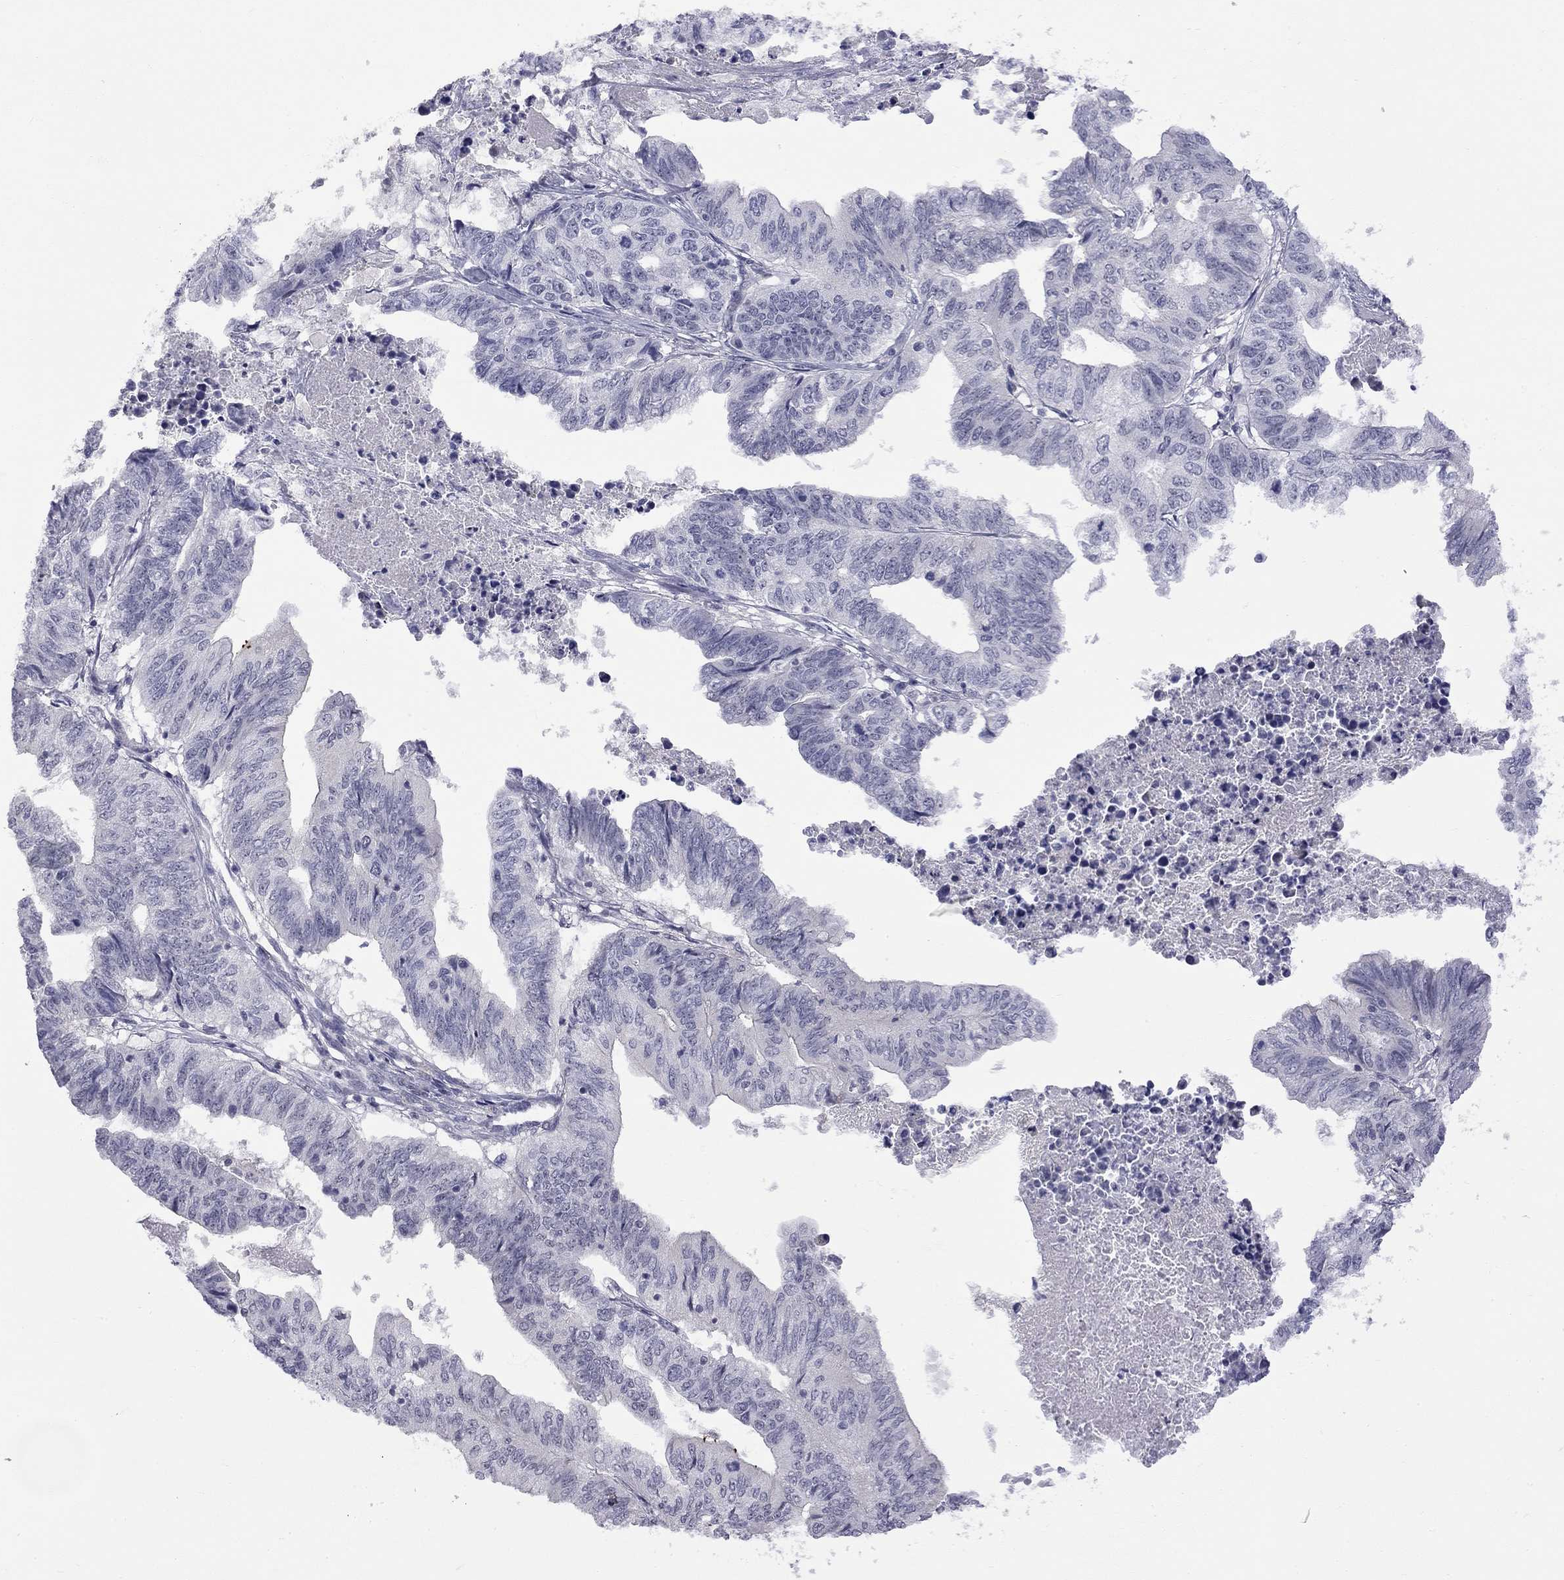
{"staining": {"intensity": "negative", "quantity": "none", "location": "none"}, "tissue": "stomach cancer", "cell_type": "Tumor cells", "image_type": "cancer", "snomed": [{"axis": "morphology", "description": "Adenocarcinoma, NOS"}, {"axis": "topography", "description": "Stomach, upper"}], "caption": "This micrograph is of adenocarcinoma (stomach) stained with IHC to label a protein in brown with the nuclei are counter-stained blue. There is no positivity in tumor cells.", "gene": "GSG1L", "patient": {"sex": "female", "age": 67}}